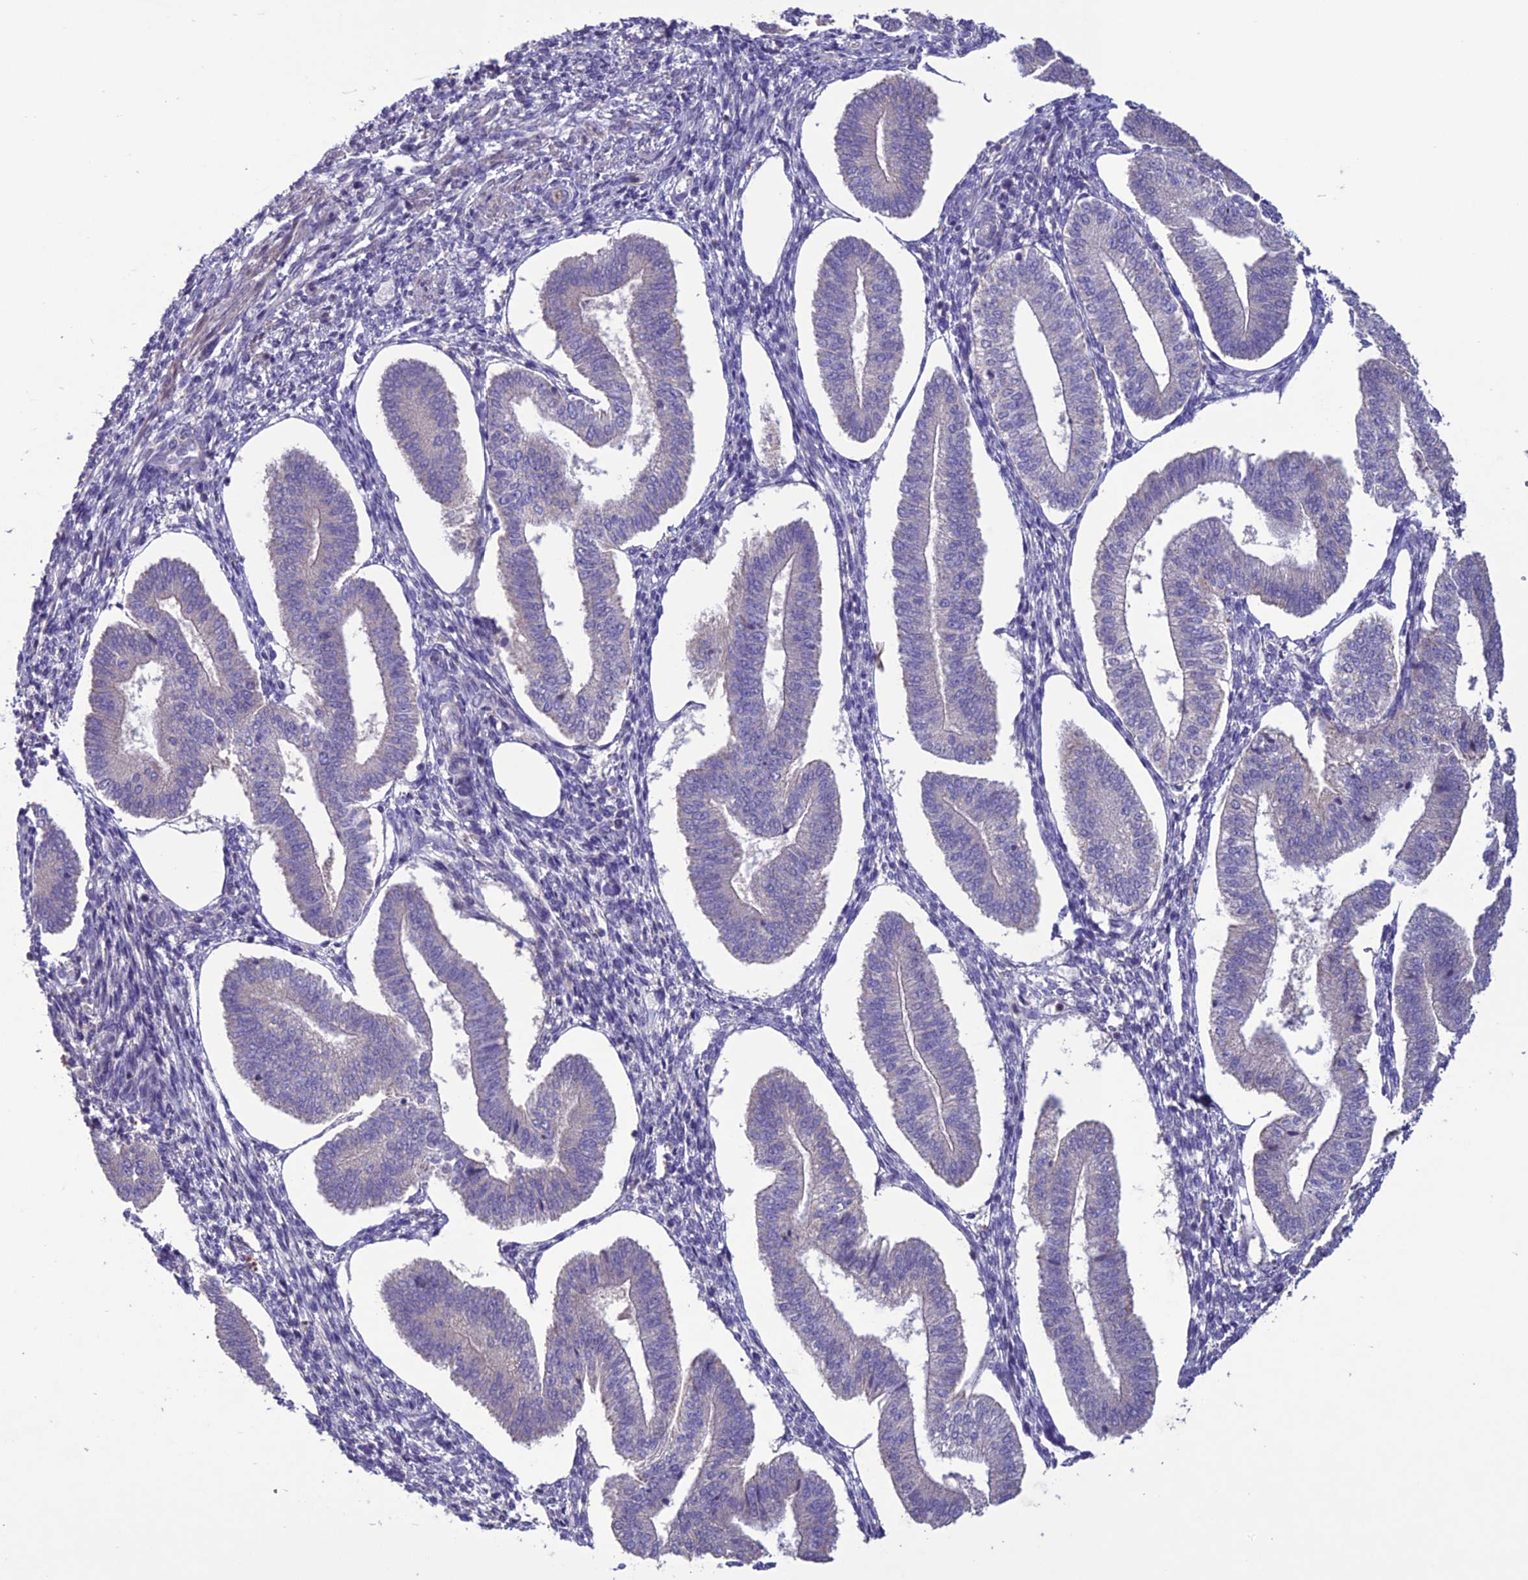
{"staining": {"intensity": "negative", "quantity": "none", "location": "none"}, "tissue": "endometrium", "cell_type": "Cells in endometrial stroma", "image_type": "normal", "snomed": [{"axis": "morphology", "description": "Normal tissue, NOS"}, {"axis": "topography", "description": "Endometrium"}], "caption": "Human endometrium stained for a protein using immunohistochemistry (IHC) exhibits no expression in cells in endometrial stroma.", "gene": "C2orf76", "patient": {"sex": "female", "age": 34}}